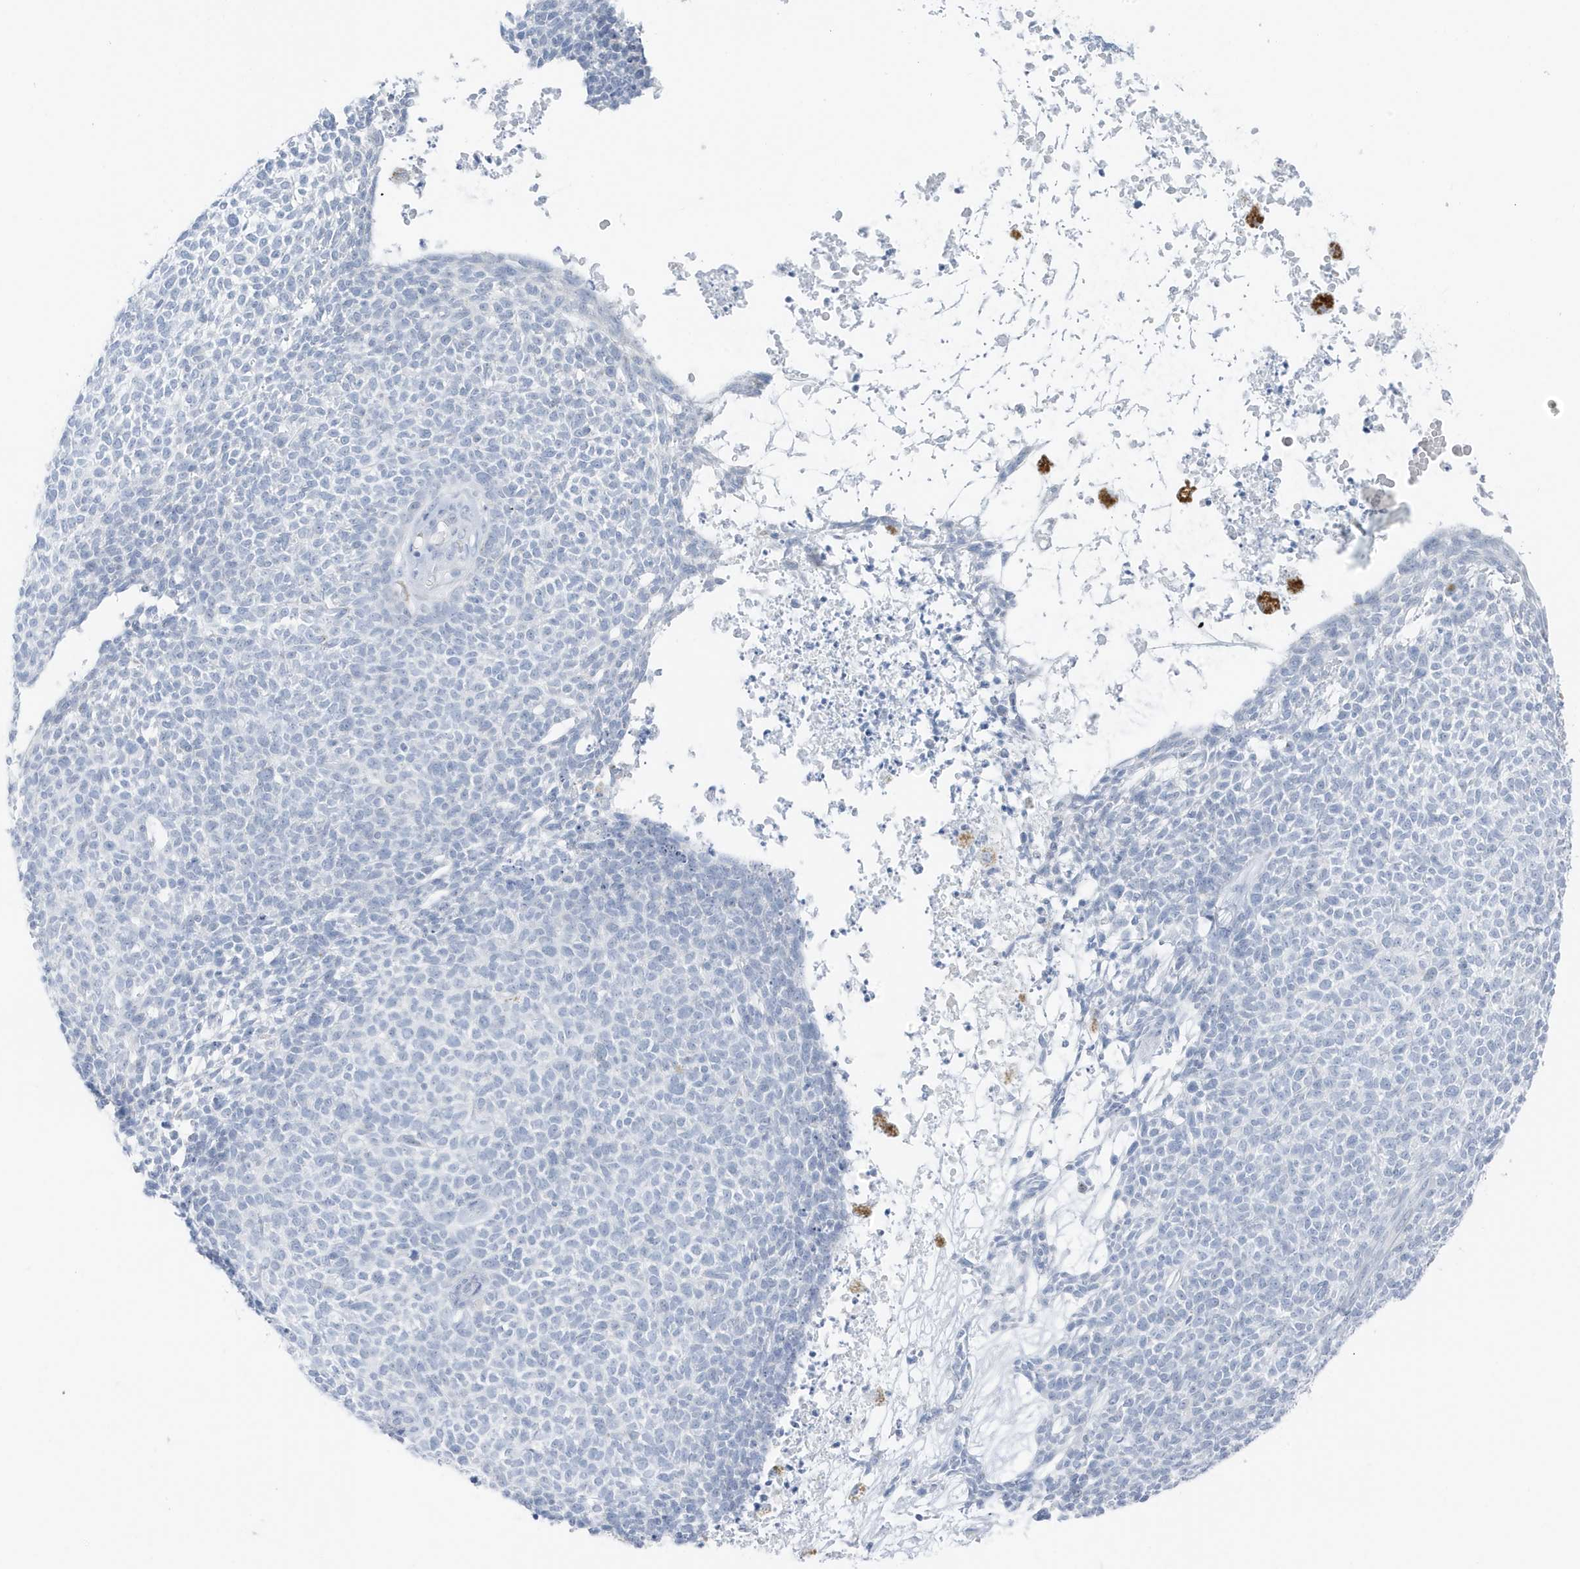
{"staining": {"intensity": "negative", "quantity": "none", "location": "none"}, "tissue": "skin cancer", "cell_type": "Tumor cells", "image_type": "cancer", "snomed": [{"axis": "morphology", "description": "Basal cell carcinoma"}, {"axis": "topography", "description": "Skin"}], "caption": "DAB immunohistochemical staining of human skin cancer (basal cell carcinoma) displays no significant expression in tumor cells. (Stains: DAB (3,3'-diaminobenzidine) immunohistochemistry (IHC) with hematoxylin counter stain, Microscopy: brightfield microscopy at high magnification).", "gene": "ZFP64", "patient": {"sex": "female", "age": 84}}